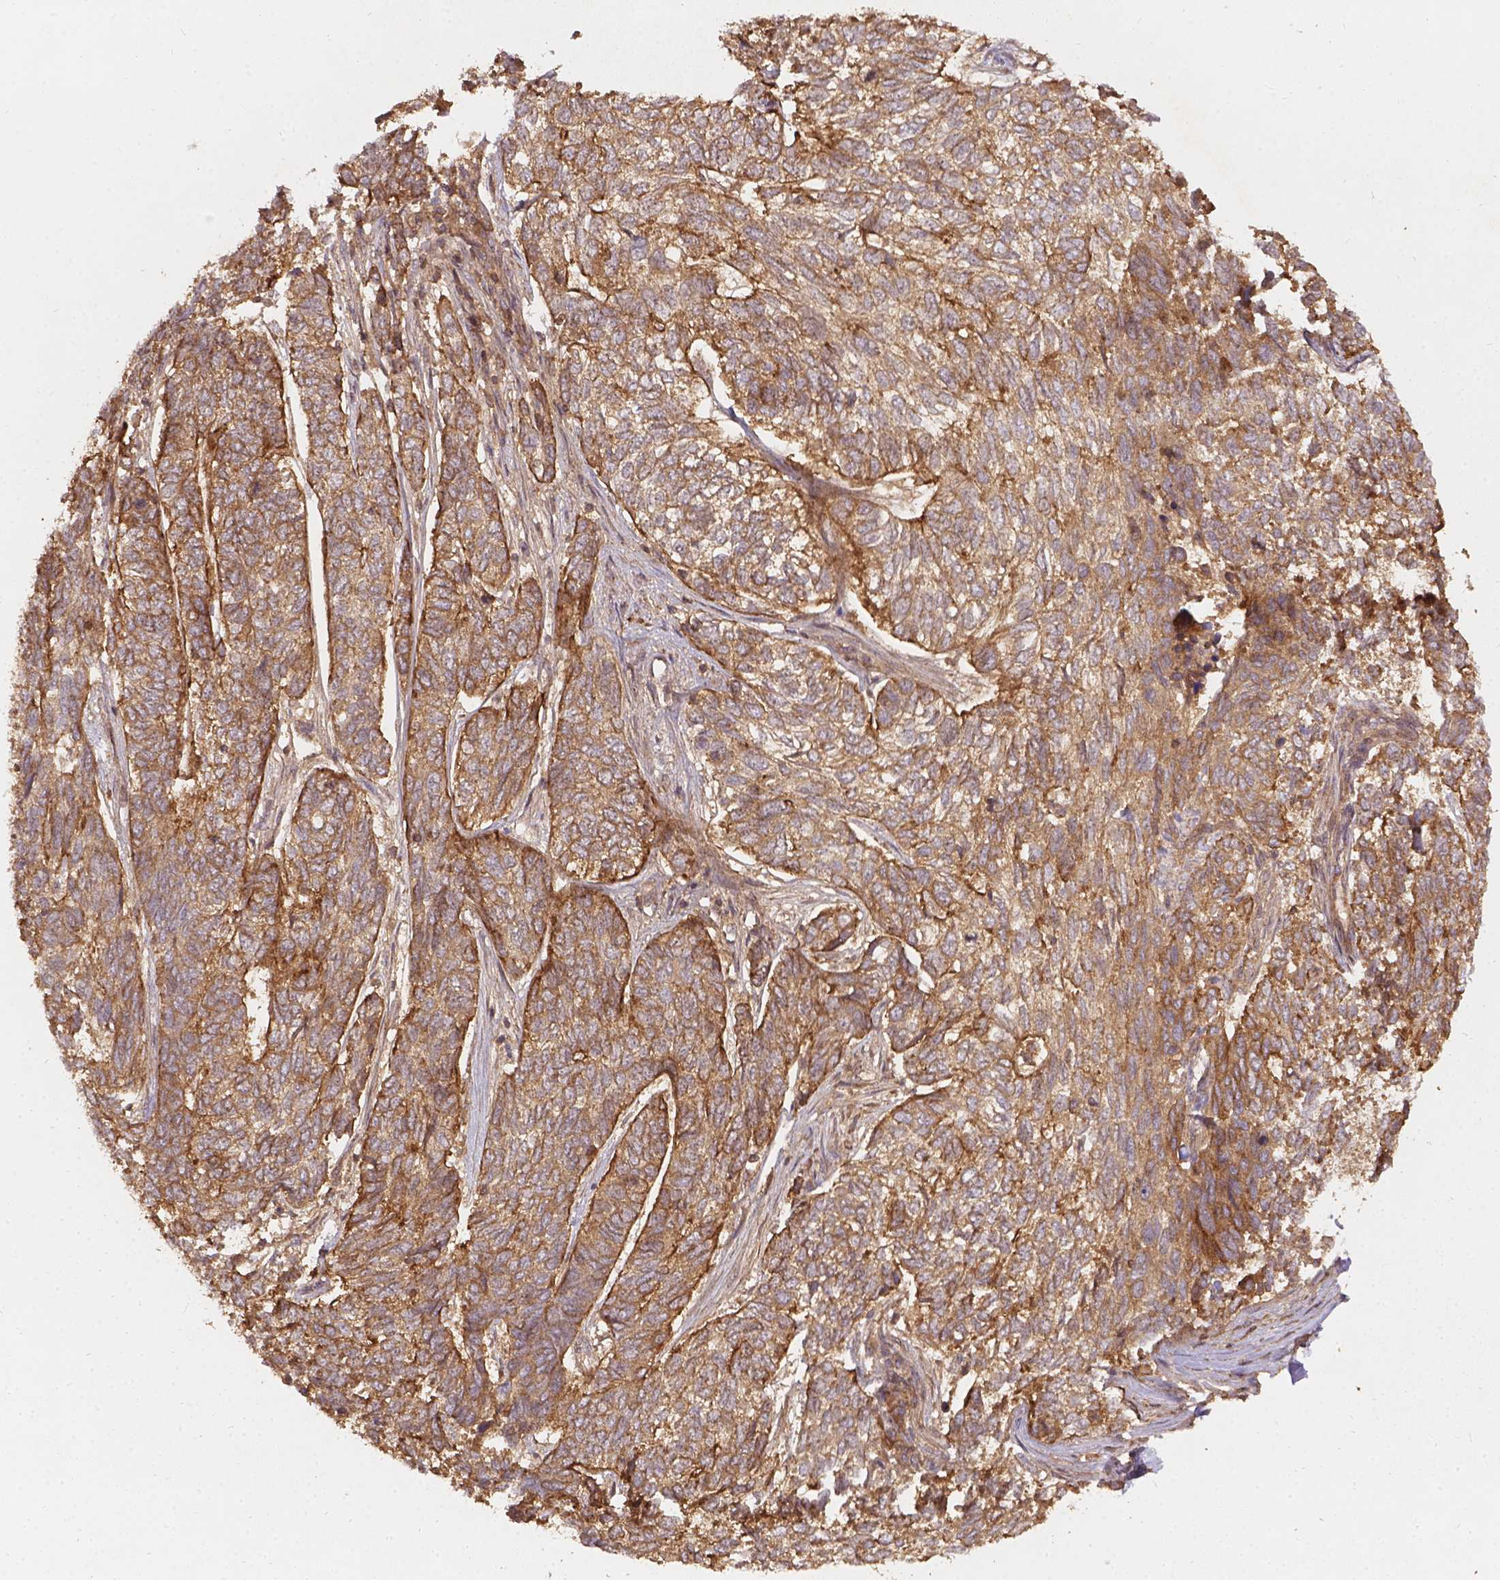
{"staining": {"intensity": "moderate", "quantity": ">75%", "location": "cytoplasmic/membranous"}, "tissue": "skin cancer", "cell_type": "Tumor cells", "image_type": "cancer", "snomed": [{"axis": "morphology", "description": "Basal cell carcinoma"}, {"axis": "topography", "description": "Skin"}], "caption": "A micrograph of human skin basal cell carcinoma stained for a protein exhibits moderate cytoplasmic/membranous brown staining in tumor cells. The staining was performed using DAB to visualize the protein expression in brown, while the nuclei were stained in blue with hematoxylin (Magnification: 20x).", "gene": "XPR1", "patient": {"sex": "female", "age": 65}}